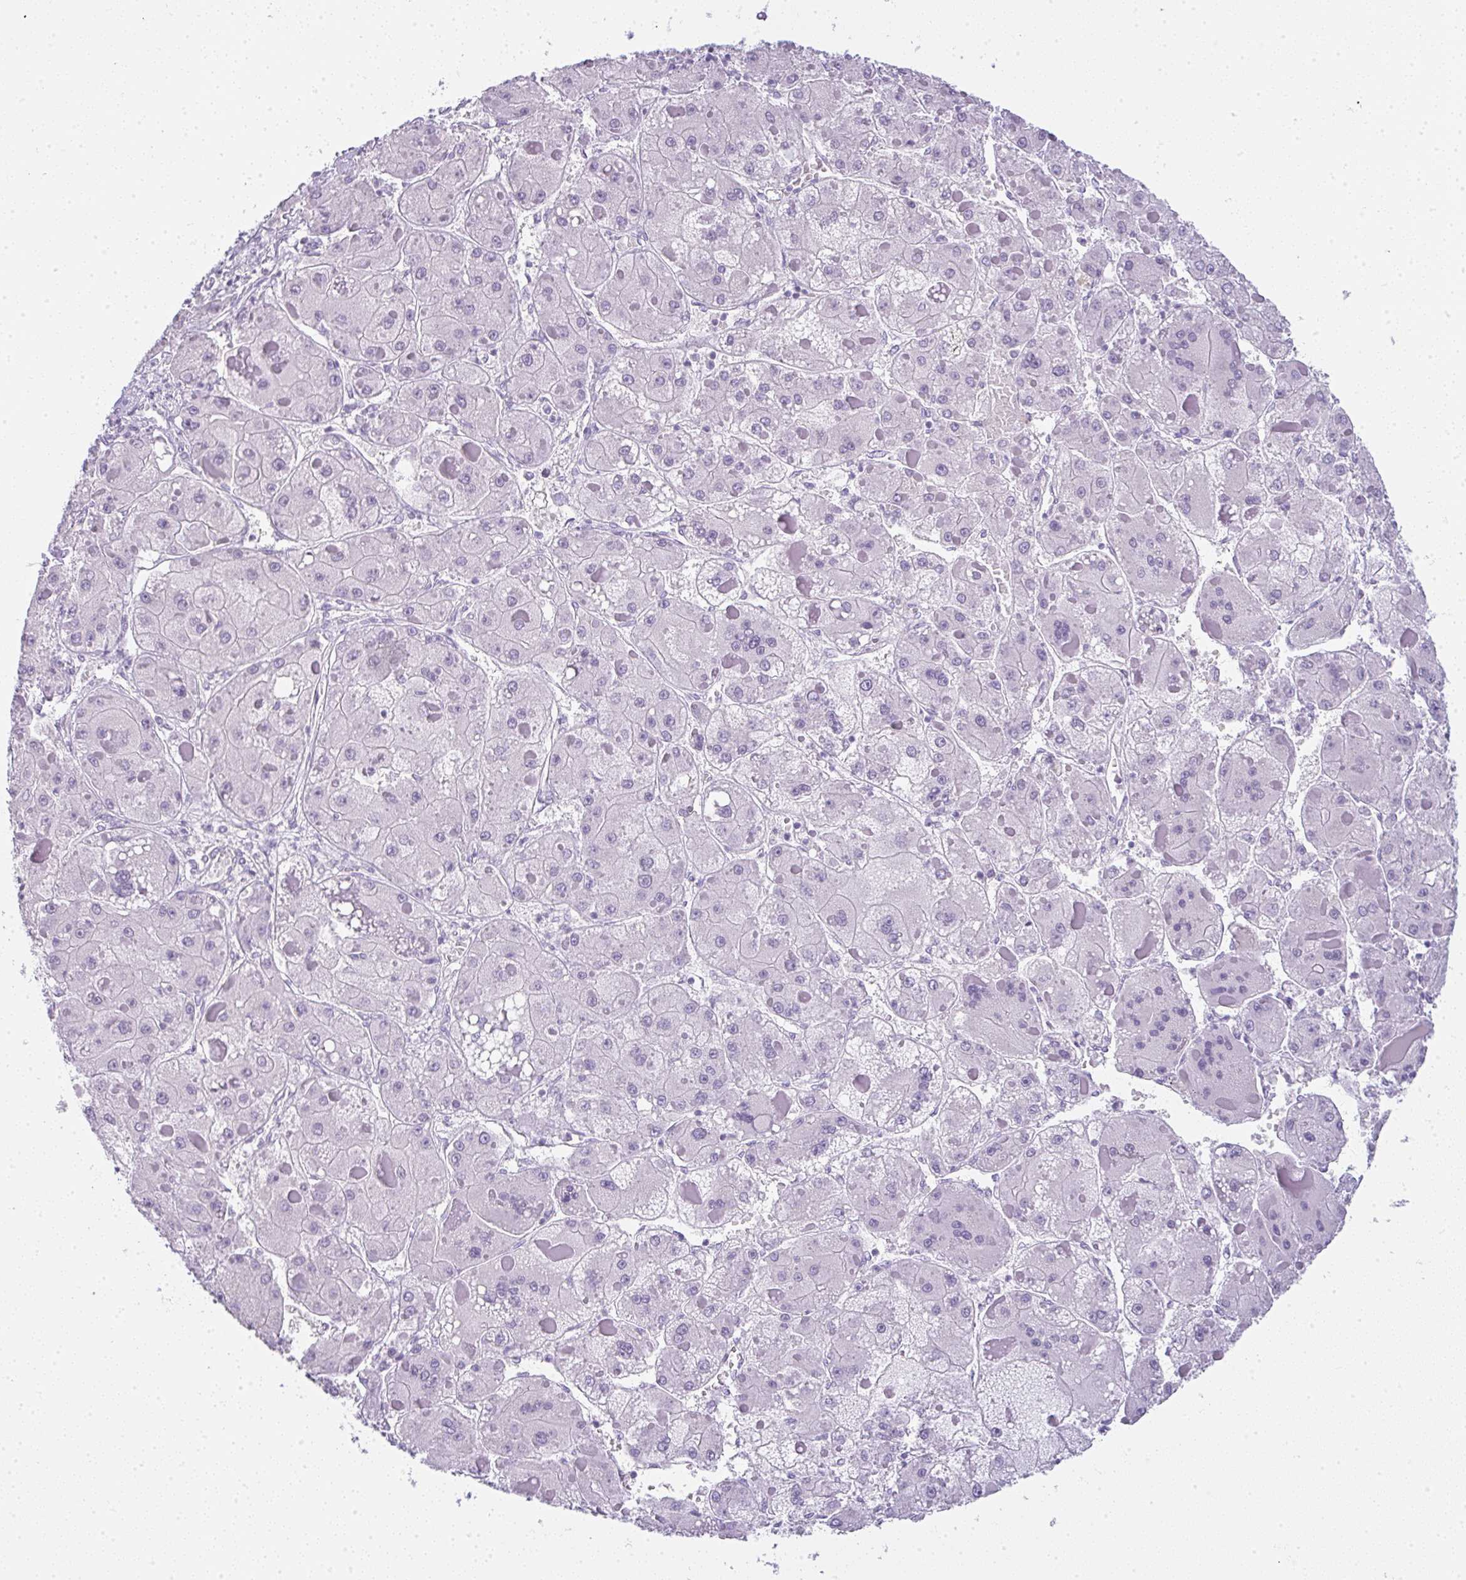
{"staining": {"intensity": "negative", "quantity": "none", "location": "none"}, "tissue": "liver cancer", "cell_type": "Tumor cells", "image_type": "cancer", "snomed": [{"axis": "morphology", "description": "Carcinoma, Hepatocellular, NOS"}, {"axis": "topography", "description": "Liver"}], "caption": "The micrograph reveals no significant staining in tumor cells of liver cancer.", "gene": "LPAR4", "patient": {"sex": "female", "age": 73}}